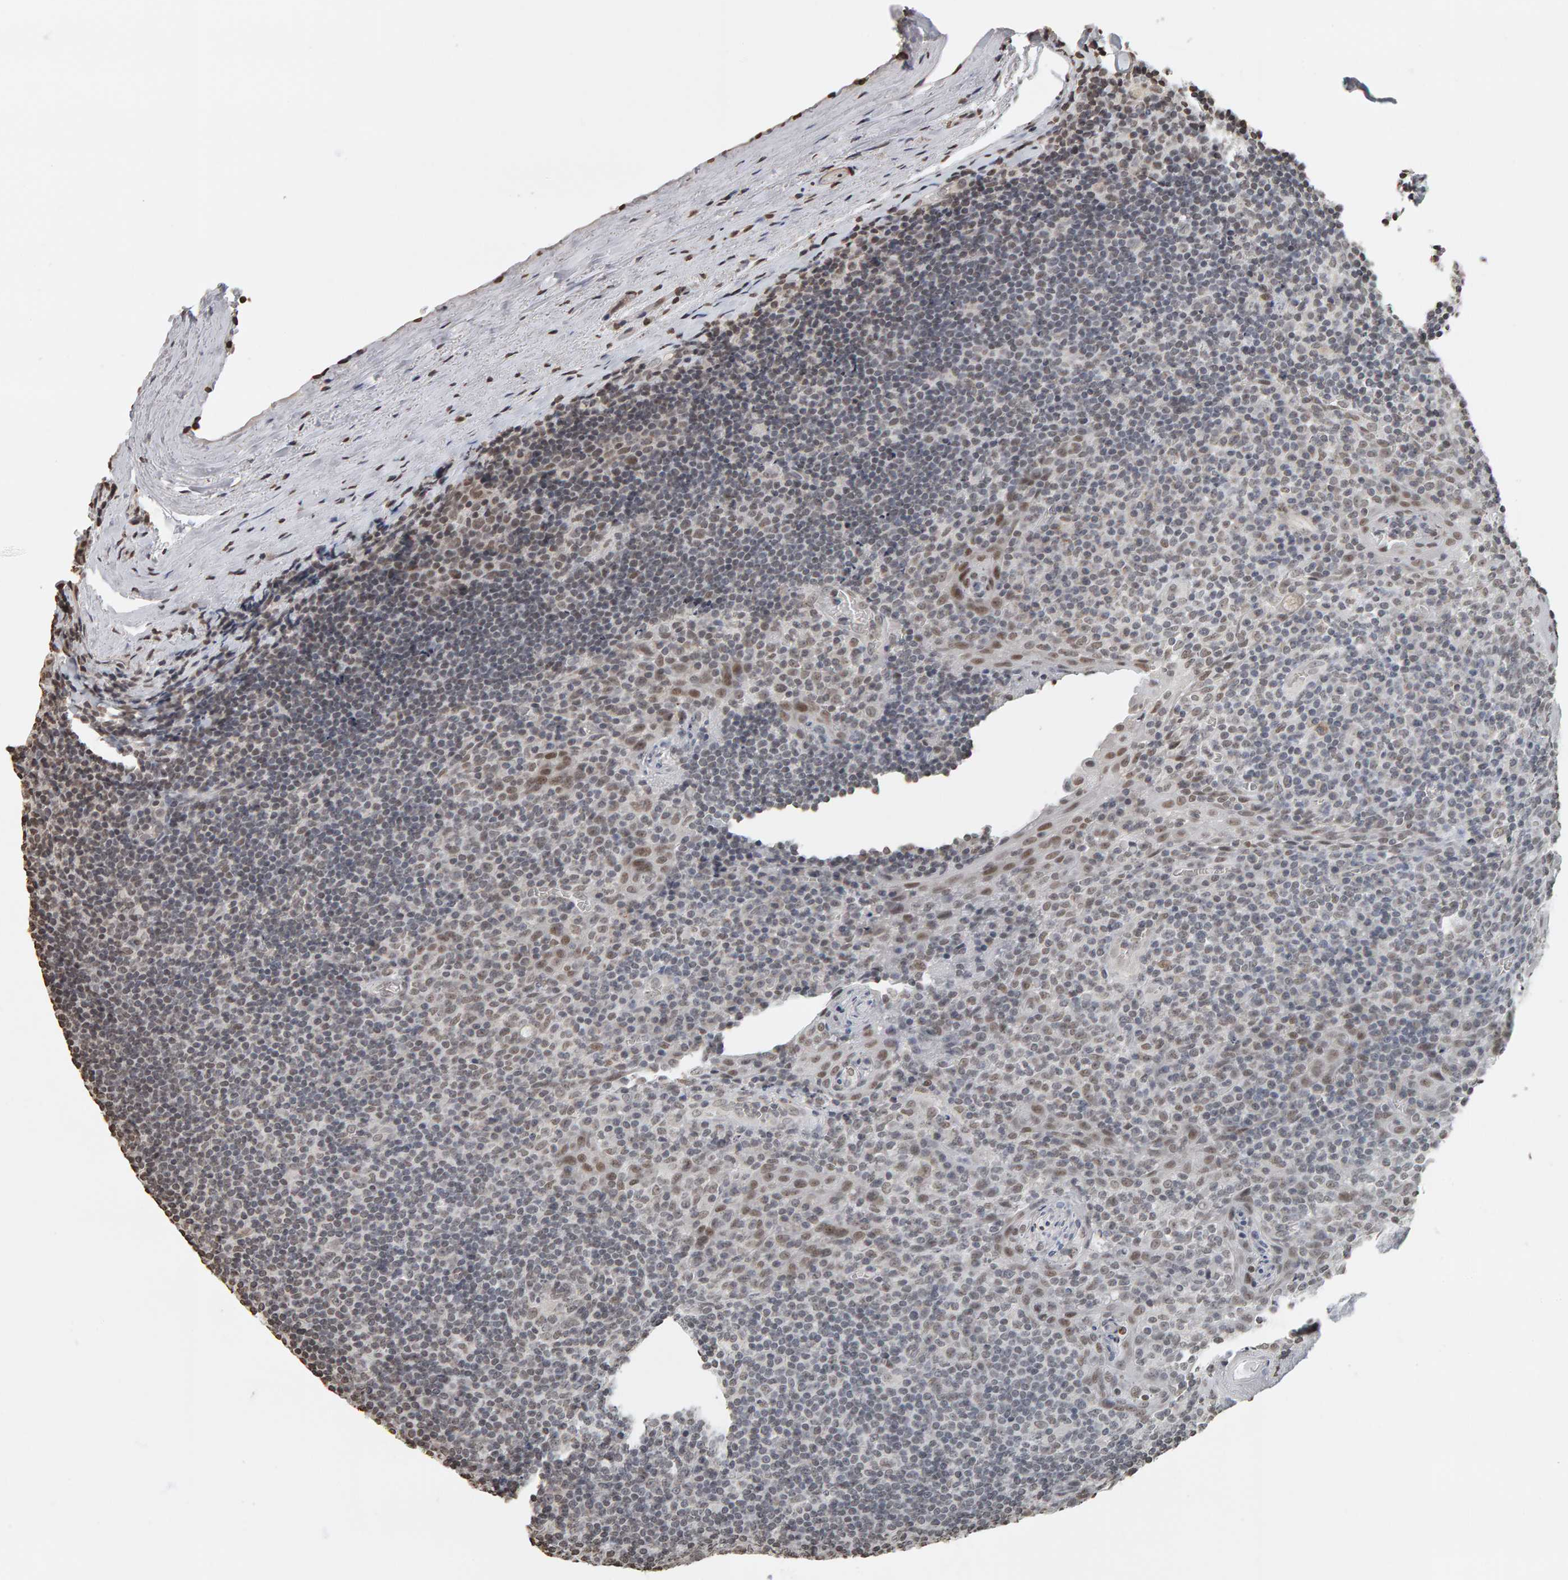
{"staining": {"intensity": "weak", "quantity": "<25%", "location": "nuclear"}, "tissue": "tonsil", "cell_type": "Germinal center cells", "image_type": "normal", "snomed": [{"axis": "morphology", "description": "Normal tissue, NOS"}, {"axis": "topography", "description": "Tonsil"}], "caption": "This image is of normal tonsil stained with immunohistochemistry (IHC) to label a protein in brown with the nuclei are counter-stained blue. There is no staining in germinal center cells.", "gene": "AFF4", "patient": {"sex": "male", "age": 37}}